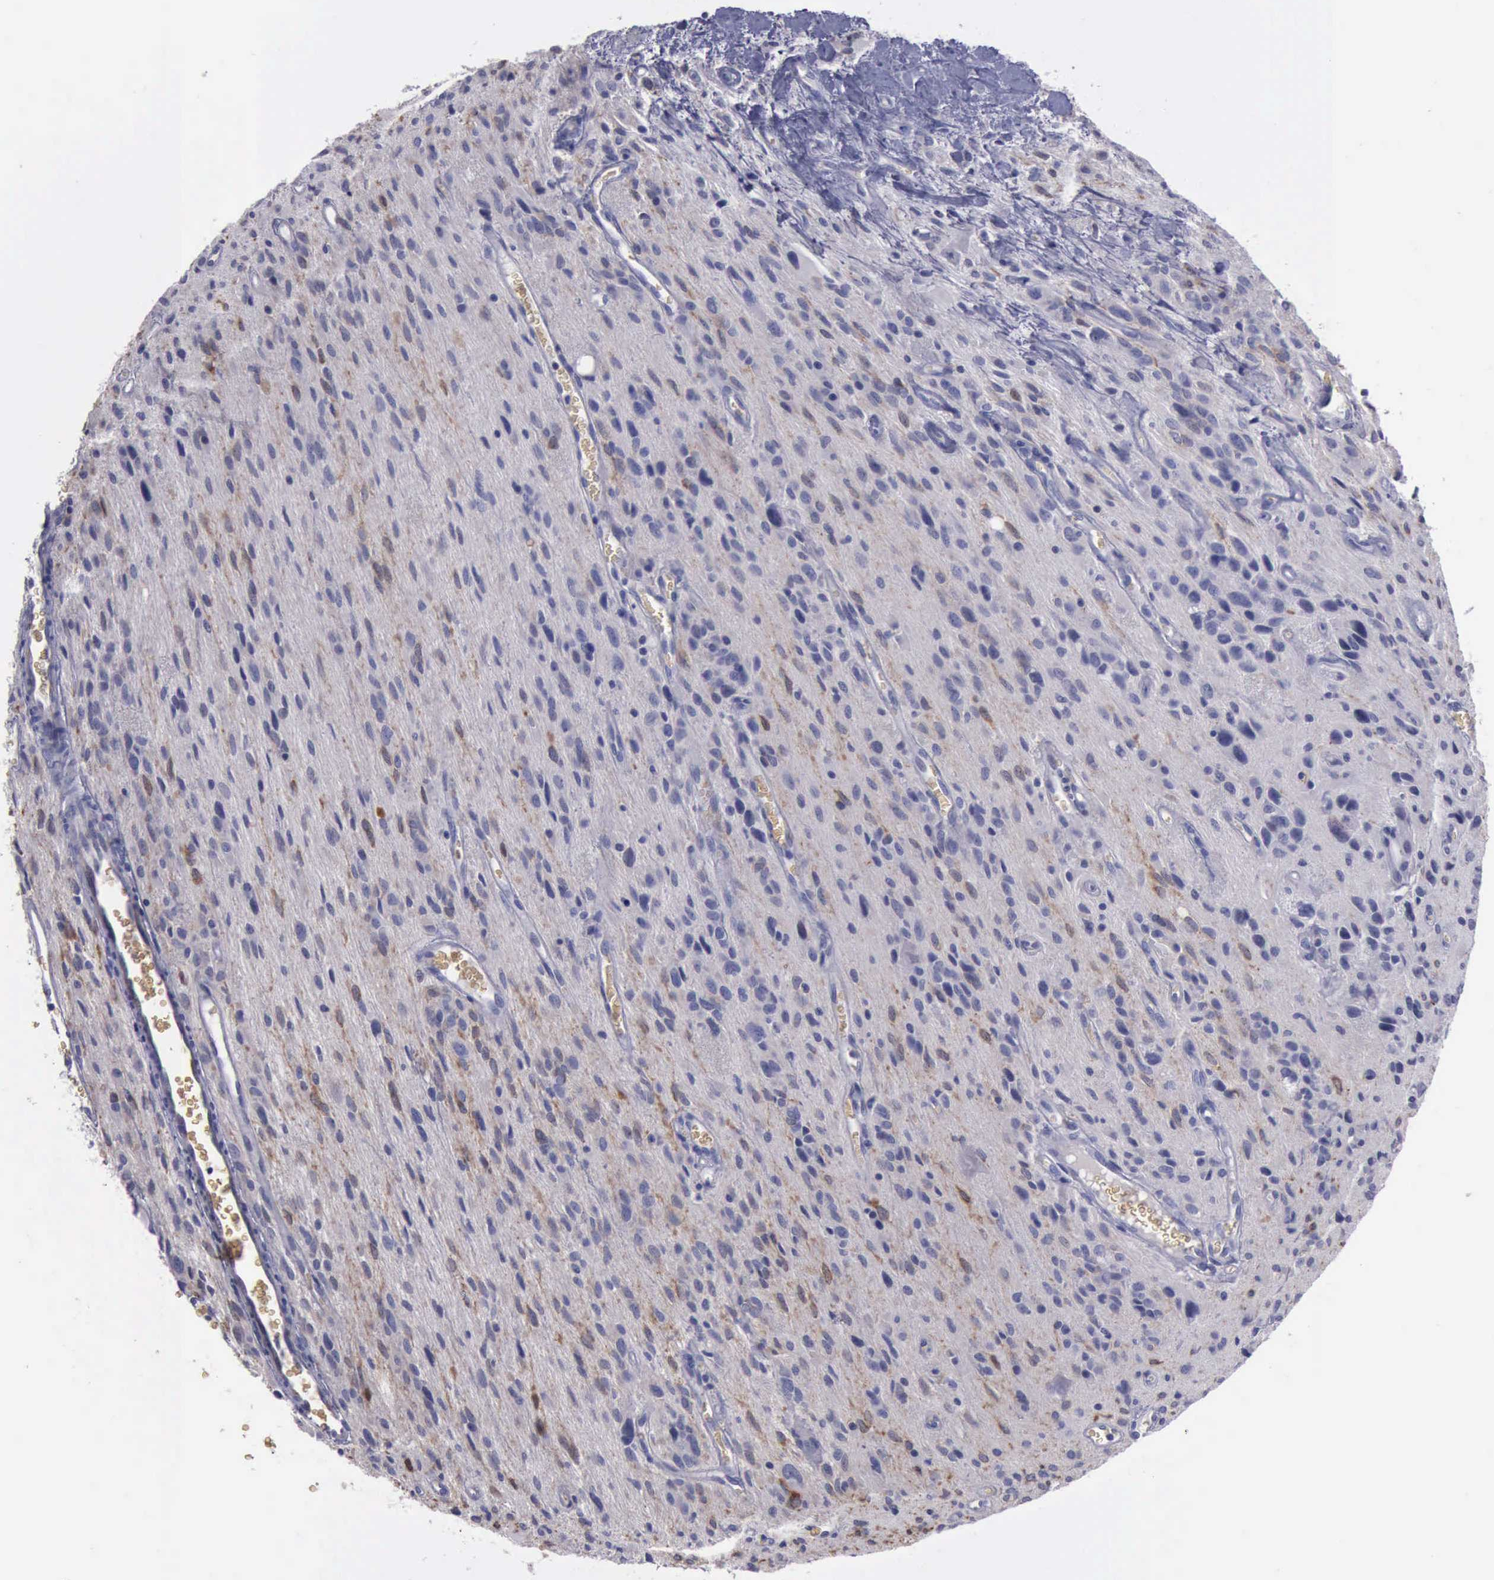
{"staining": {"intensity": "negative", "quantity": "none", "location": "none"}, "tissue": "glioma", "cell_type": "Tumor cells", "image_type": "cancer", "snomed": [{"axis": "morphology", "description": "Glioma, malignant, Low grade"}, {"axis": "topography", "description": "Brain"}], "caption": "This histopathology image is of glioma stained with immunohistochemistry (IHC) to label a protein in brown with the nuclei are counter-stained blue. There is no positivity in tumor cells.", "gene": "CEP128", "patient": {"sex": "female", "age": 15}}